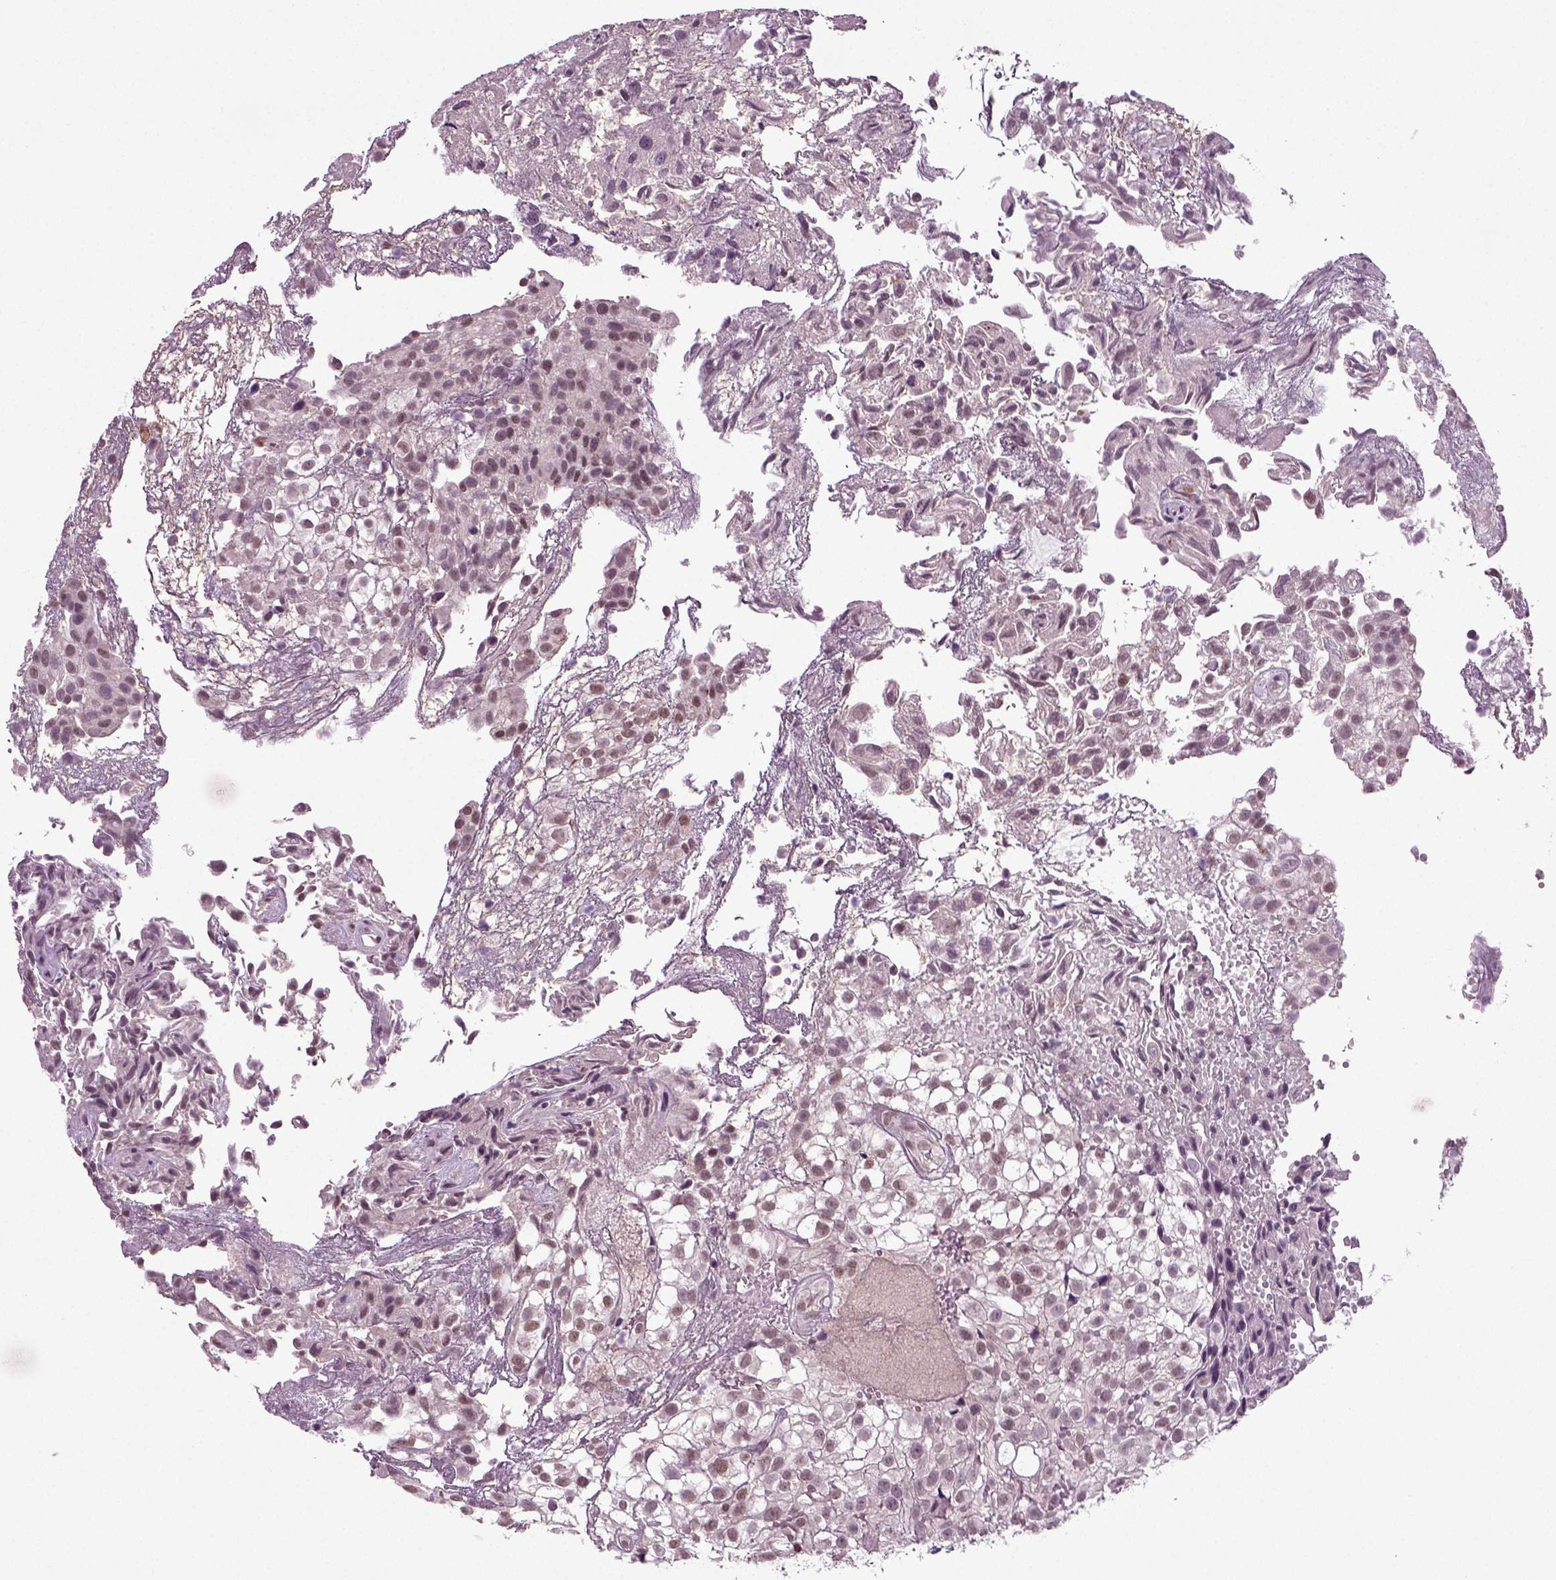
{"staining": {"intensity": "moderate", "quantity": "<25%", "location": "nuclear"}, "tissue": "urothelial cancer", "cell_type": "Tumor cells", "image_type": "cancer", "snomed": [{"axis": "morphology", "description": "Urothelial carcinoma, High grade"}, {"axis": "topography", "description": "Urinary bladder"}], "caption": "Immunohistochemical staining of human urothelial cancer exhibits low levels of moderate nuclear staining in about <25% of tumor cells. The protein of interest is stained brown, and the nuclei are stained in blue (DAB (3,3'-diaminobenzidine) IHC with brightfield microscopy, high magnification).", "gene": "RCOR3", "patient": {"sex": "male", "age": 56}}